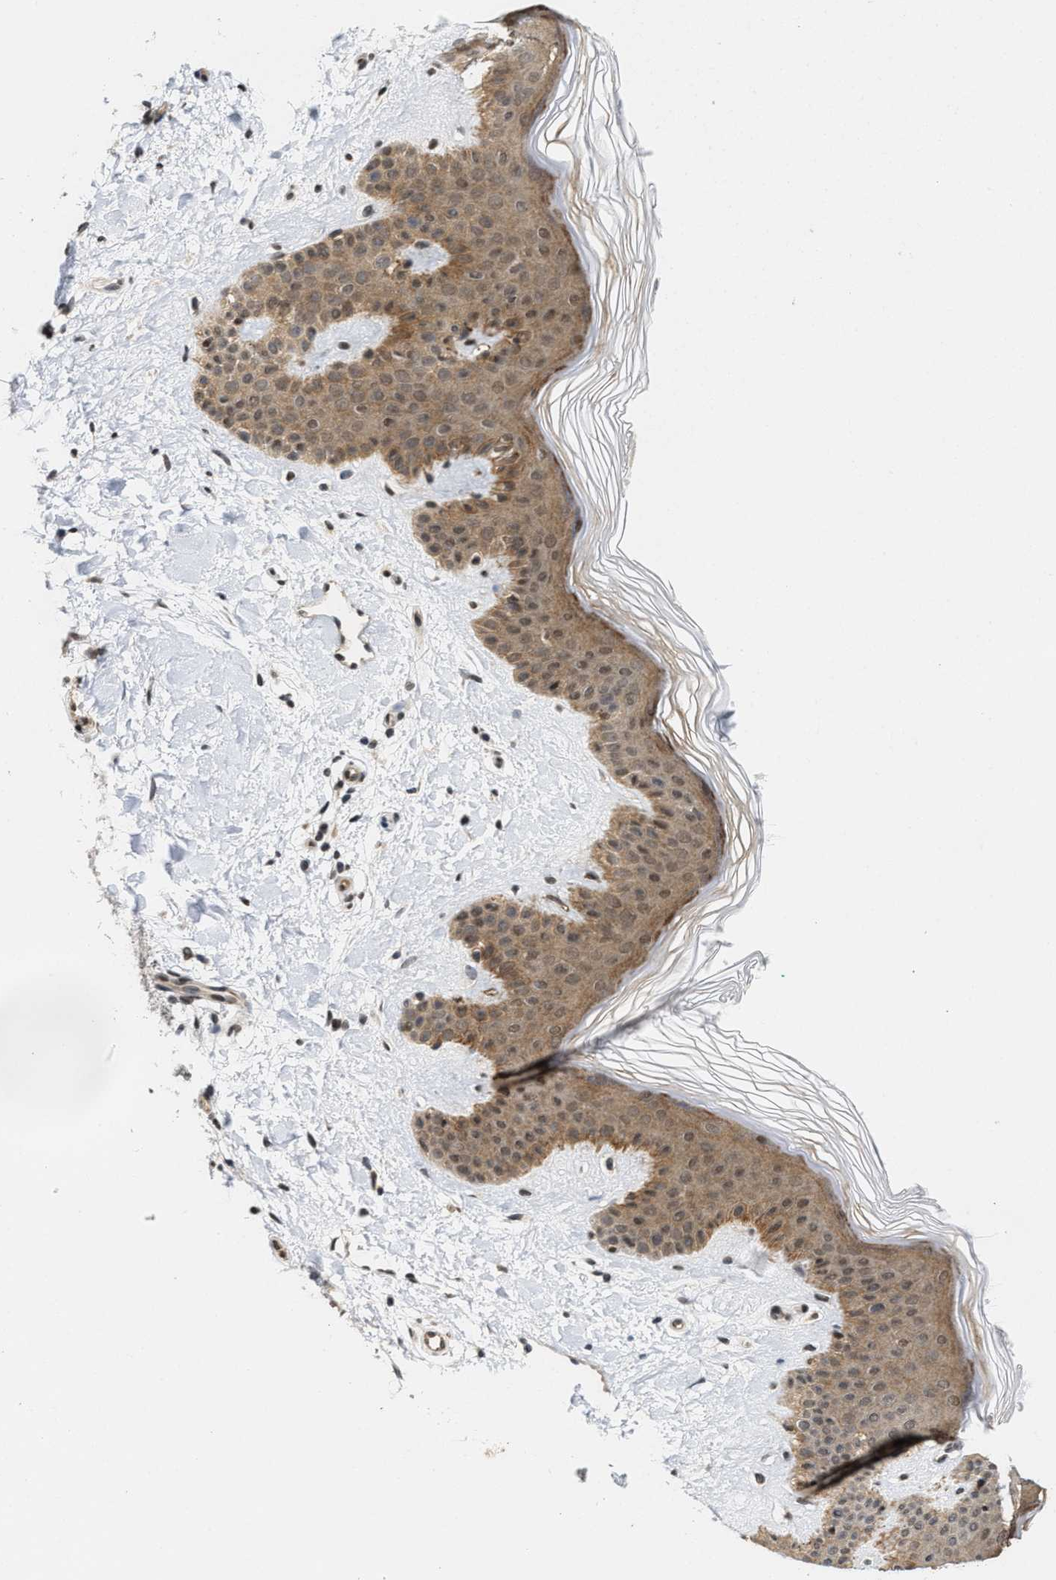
{"staining": {"intensity": "moderate", "quantity": ">75%", "location": "nuclear"}, "tissue": "skin", "cell_type": "Fibroblasts", "image_type": "normal", "snomed": [{"axis": "morphology", "description": "Normal tissue, NOS"}, {"axis": "morphology", "description": "Malignant melanoma, Metastatic site"}, {"axis": "topography", "description": "Skin"}], "caption": "Protein expression analysis of benign skin shows moderate nuclear staining in about >75% of fibroblasts.", "gene": "ANKRD6", "patient": {"sex": "male", "age": 41}}